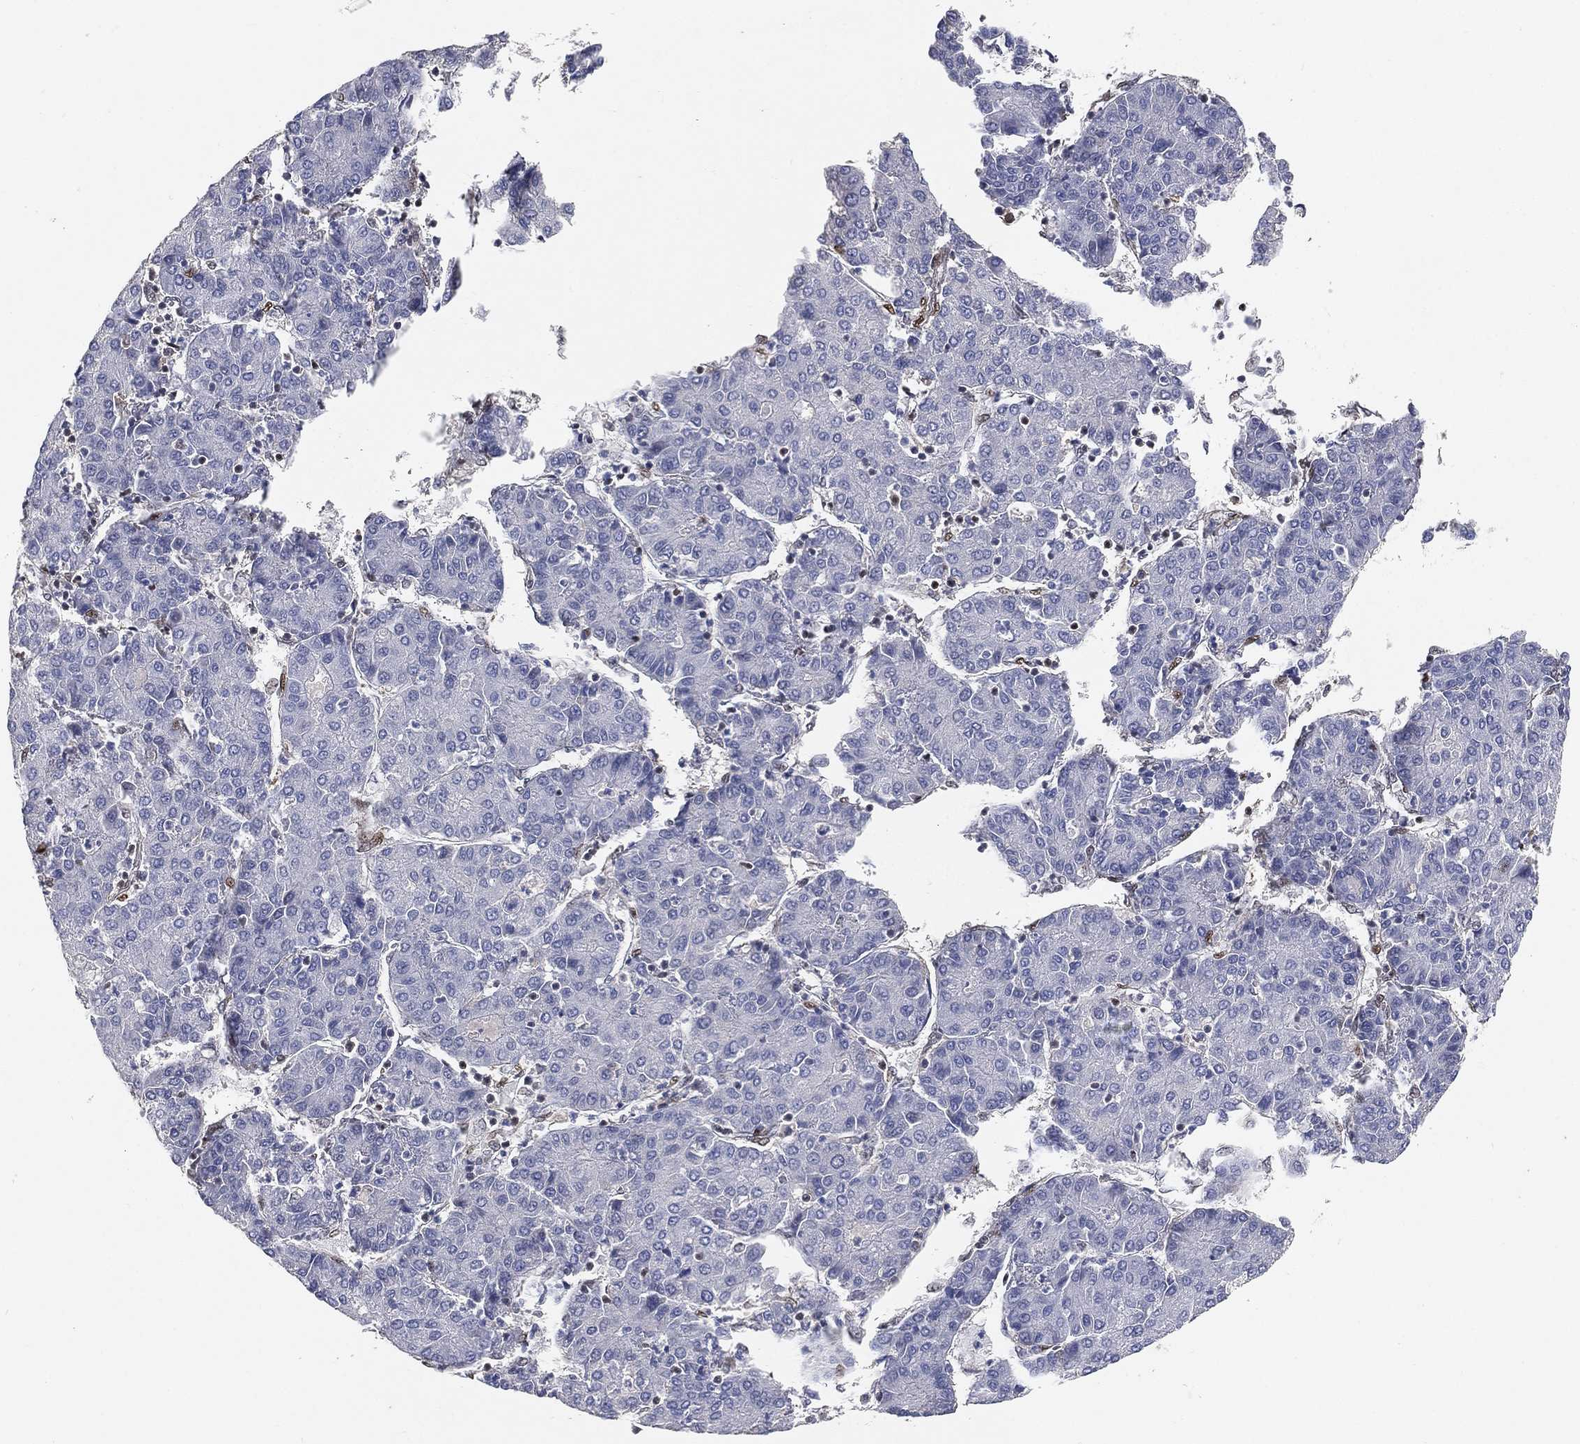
{"staining": {"intensity": "negative", "quantity": "none", "location": "none"}, "tissue": "liver cancer", "cell_type": "Tumor cells", "image_type": "cancer", "snomed": [{"axis": "morphology", "description": "Carcinoma, Hepatocellular, NOS"}, {"axis": "topography", "description": "Liver"}], "caption": "This is an immunohistochemistry (IHC) photomicrograph of liver hepatocellular carcinoma. There is no expression in tumor cells.", "gene": "CRTC3", "patient": {"sex": "male", "age": 65}}